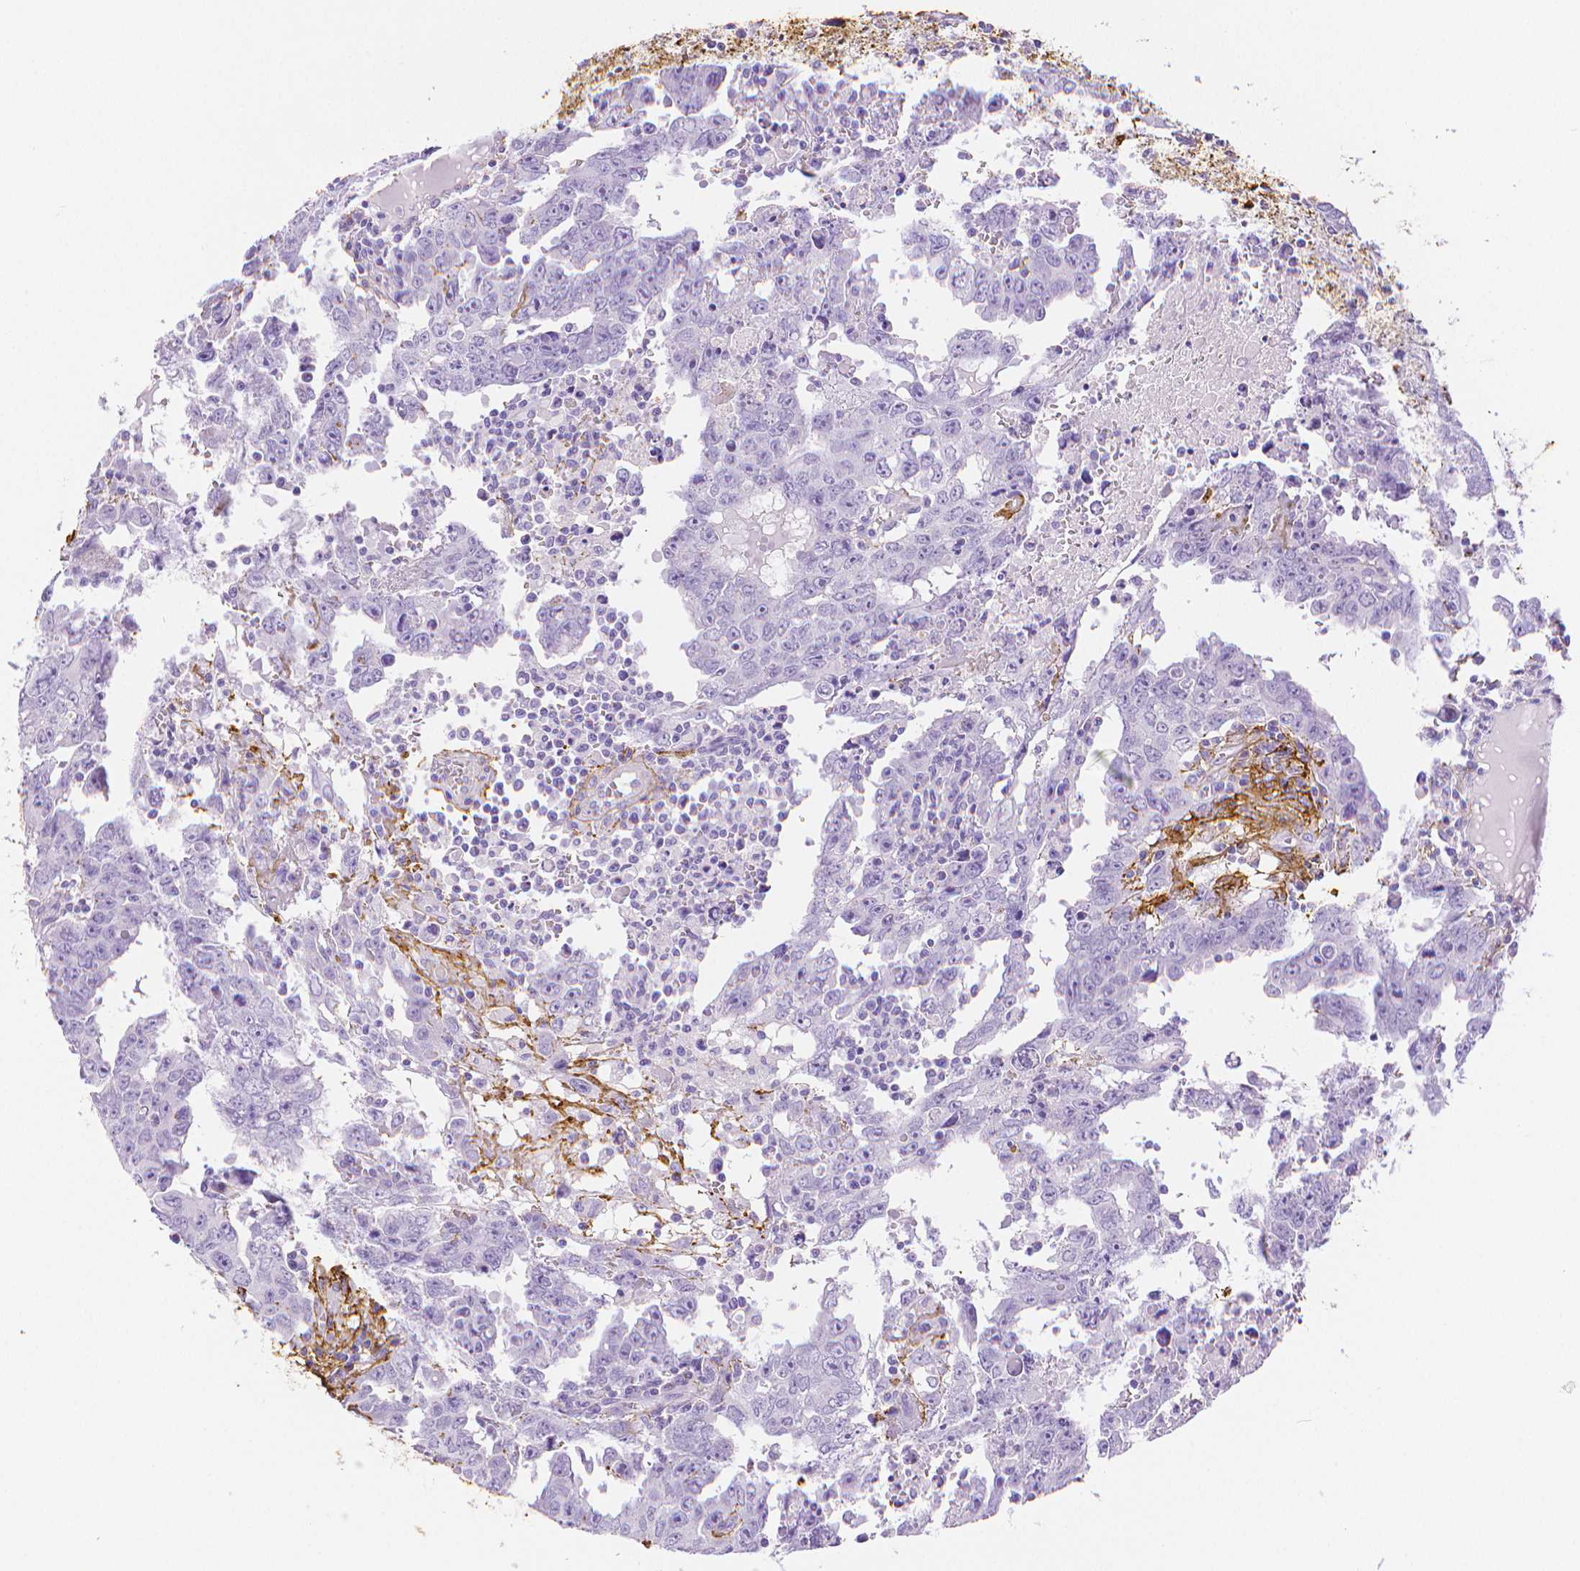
{"staining": {"intensity": "negative", "quantity": "none", "location": "none"}, "tissue": "testis cancer", "cell_type": "Tumor cells", "image_type": "cancer", "snomed": [{"axis": "morphology", "description": "Carcinoma, Embryonal, NOS"}, {"axis": "topography", "description": "Testis"}], "caption": "The photomicrograph demonstrates no significant positivity in tumor cells of testis cancer.", "gene": "FBN1", "patient": {"sex": "male", "age": 22}}